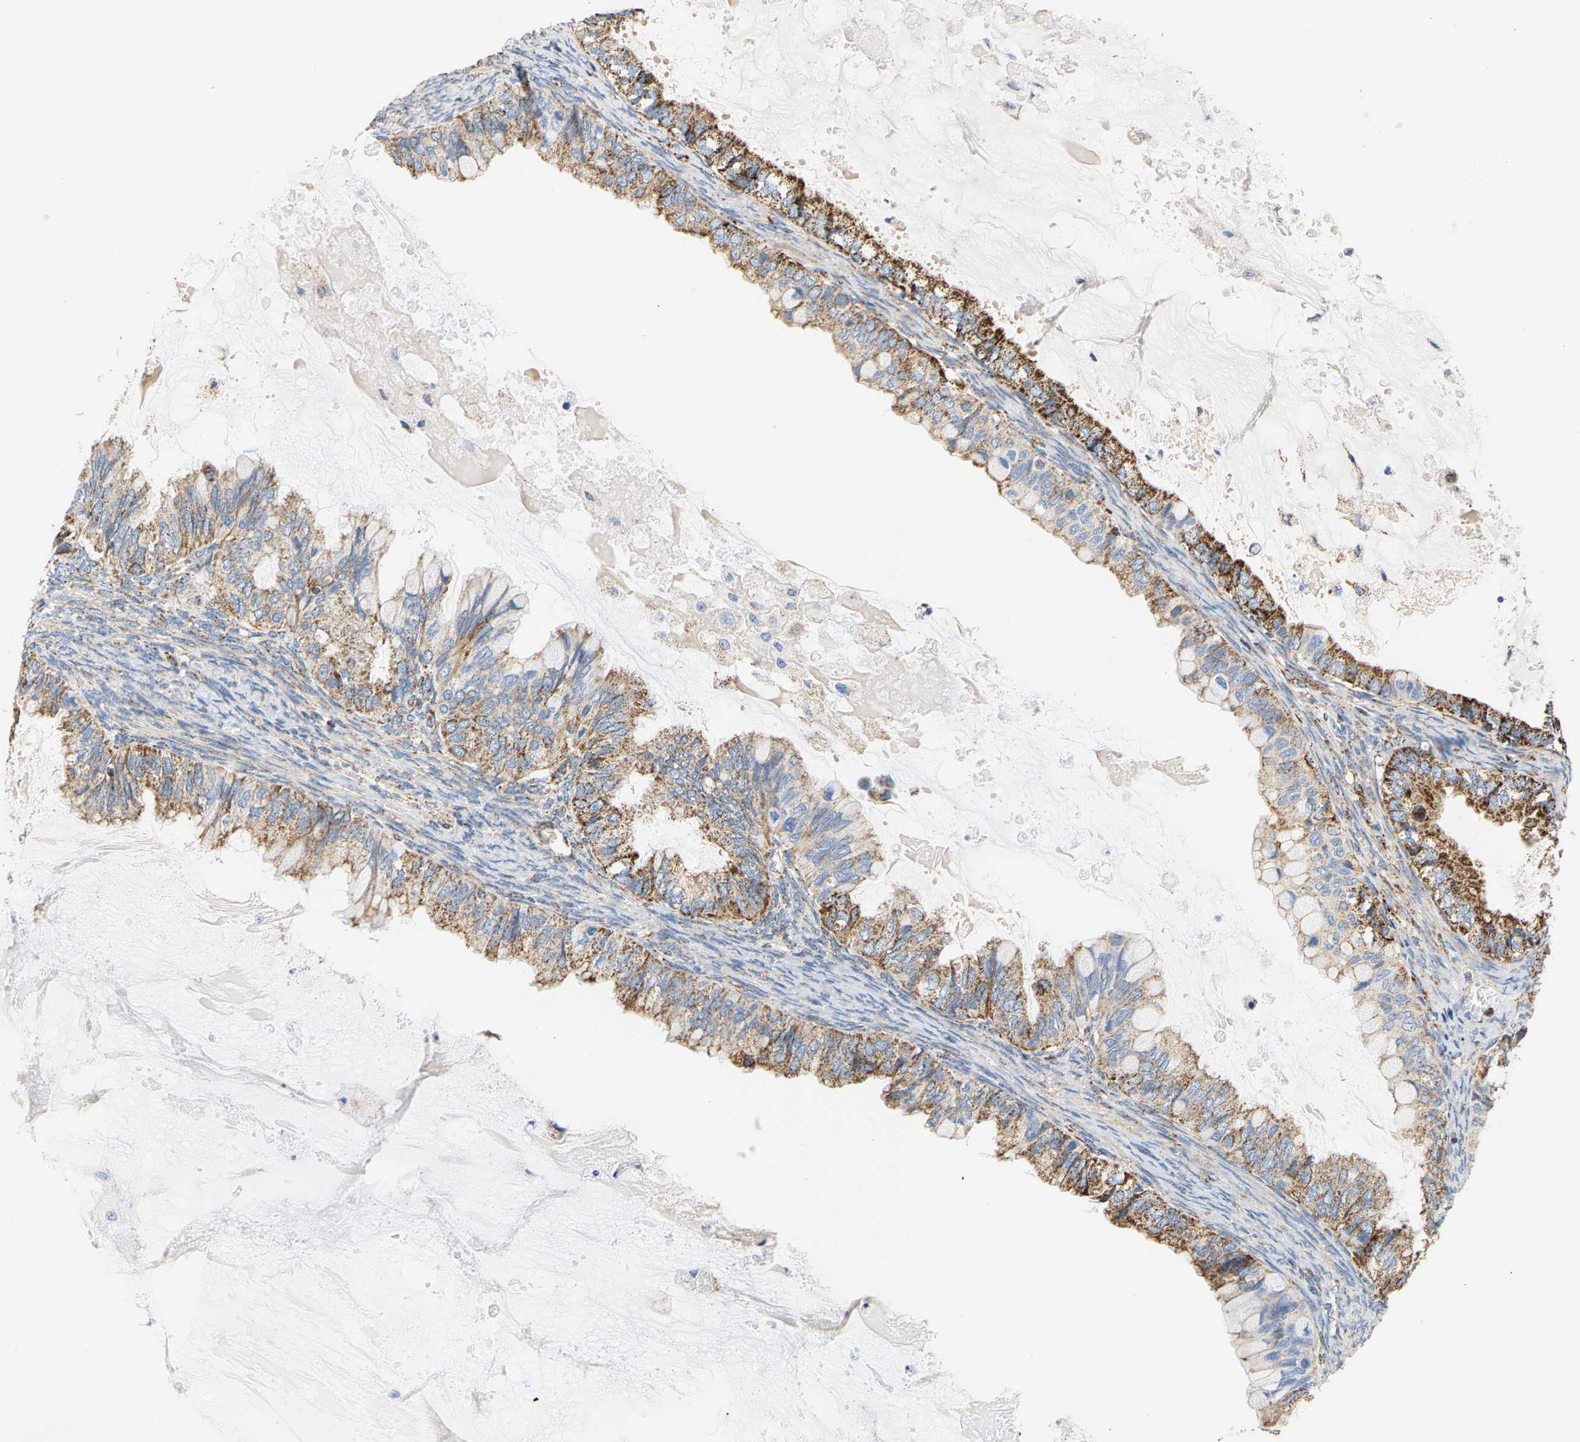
{"staining": {"intensity": "moderate", "quantity": ">75%", "location": "cytoplasmic/membranous"}, "tissue": "ovarian cancer", "cell_type": "Tumor cells", "image_type": "cancer", "snomed": [{"axis": "morphology", "description": "Cystadenocarcinoma, mucinous, NOS"}, {"axis": "topography", "description": "Ovary"}], "caption": "Mucinous cystadenocarcinoma (ovarian) stained for a protein (brown) demonstrates moderate cytoplasmic/membranous positive positivity in about >75% of tumor cells.", "gene": "SHMT2", "patient": {"sex": "female", "age": 80}}